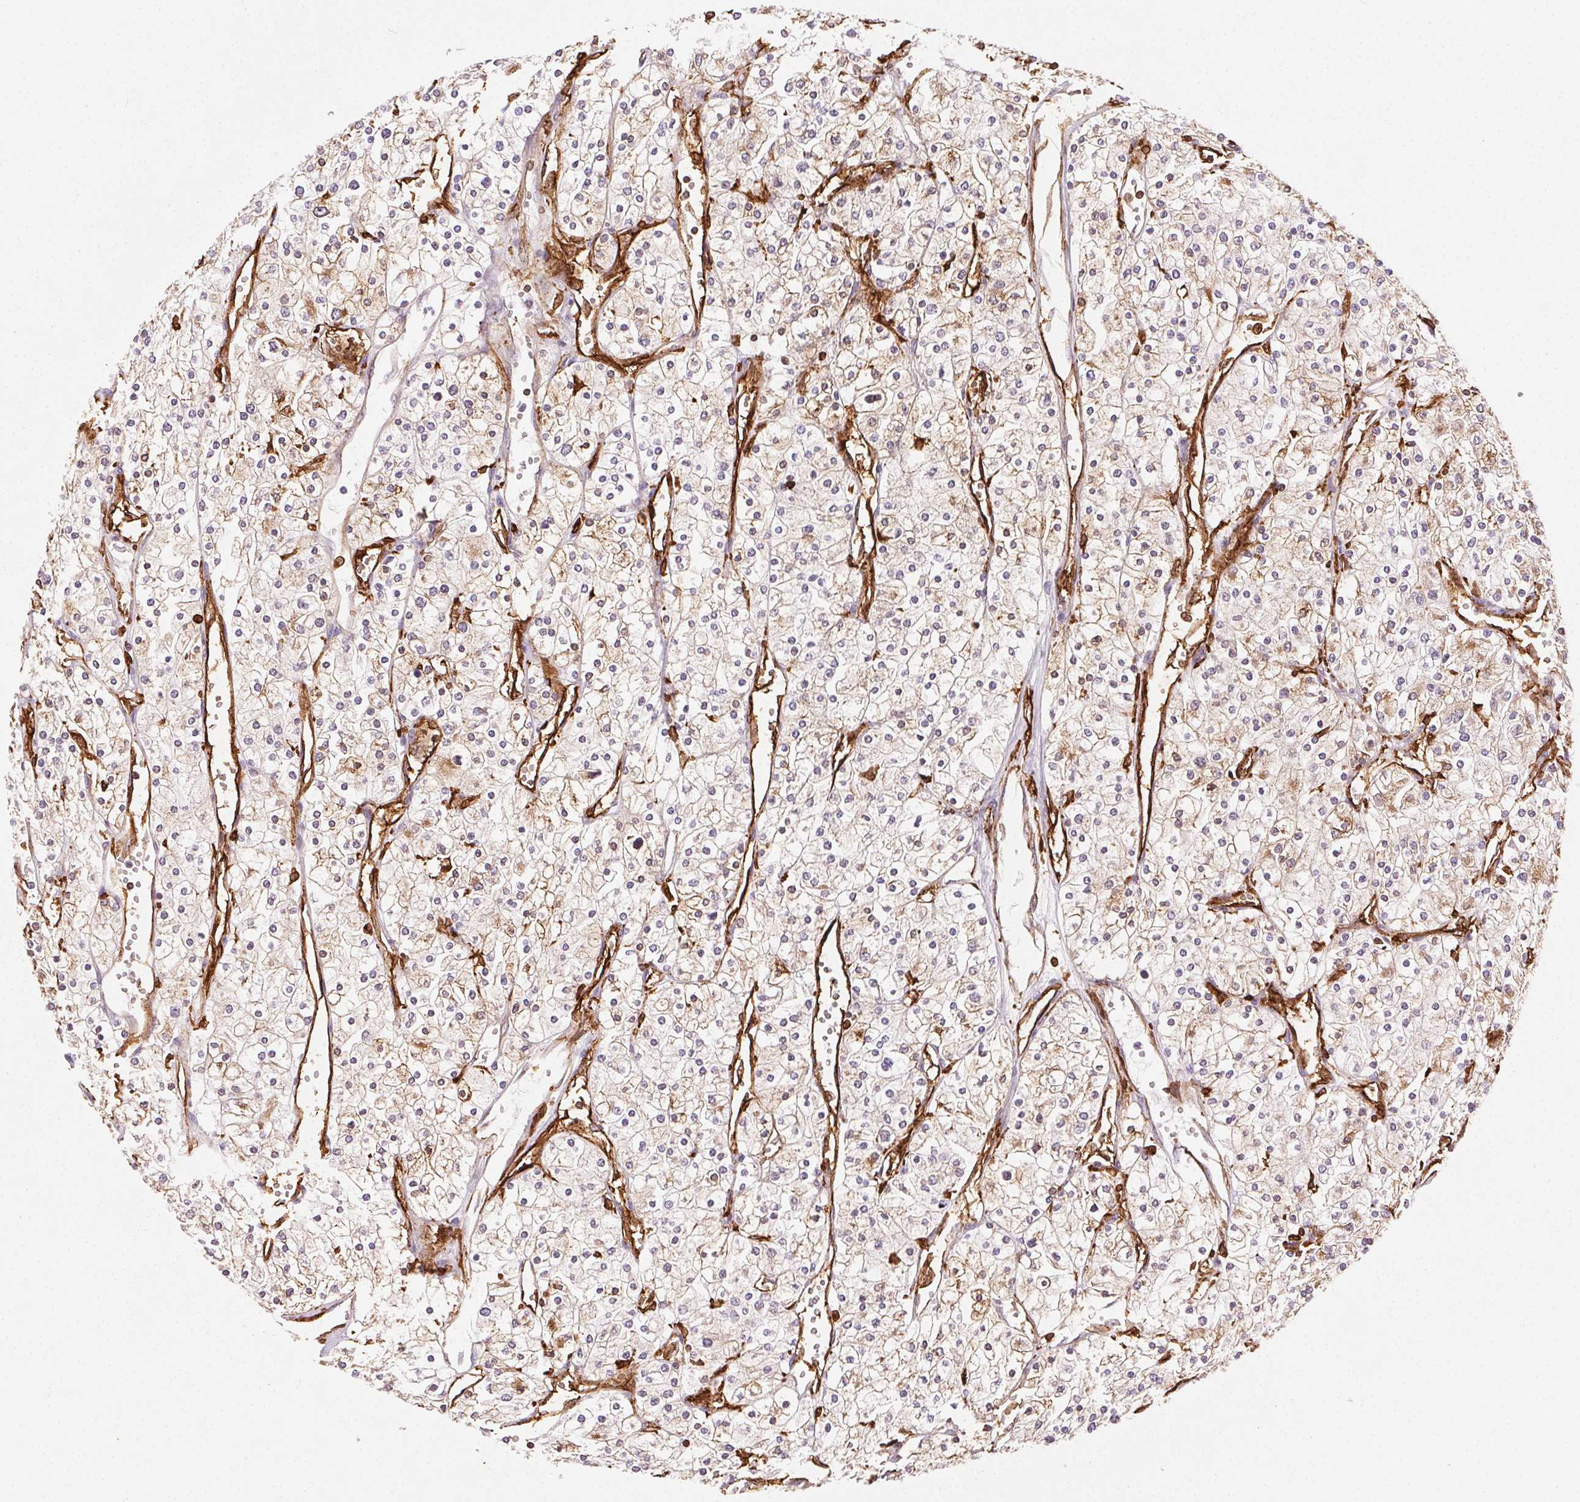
{"staining": {"intensity": "weak", "quantity": ">75%", "location": "cytoplasmic/membranous"}, "tissue": "renal cancer", "cell_type": "Tumor cells", "image_type": "cancer", "snomed": [{"axis": "morphology", "description": "Adenocarcinoma, NOS"}, {"axis": "topography", "description": "Kidney"}], "caption": "This micrograph exhibits immunohistochemistry (IHC) staining of human renal cancer (adenocarcinoma), with low weak cytoplasmic/membranous positivity in about >75% of tumor cells.", "gene": "RNASET2", "patient": {"sex": "male", "age": 80}}